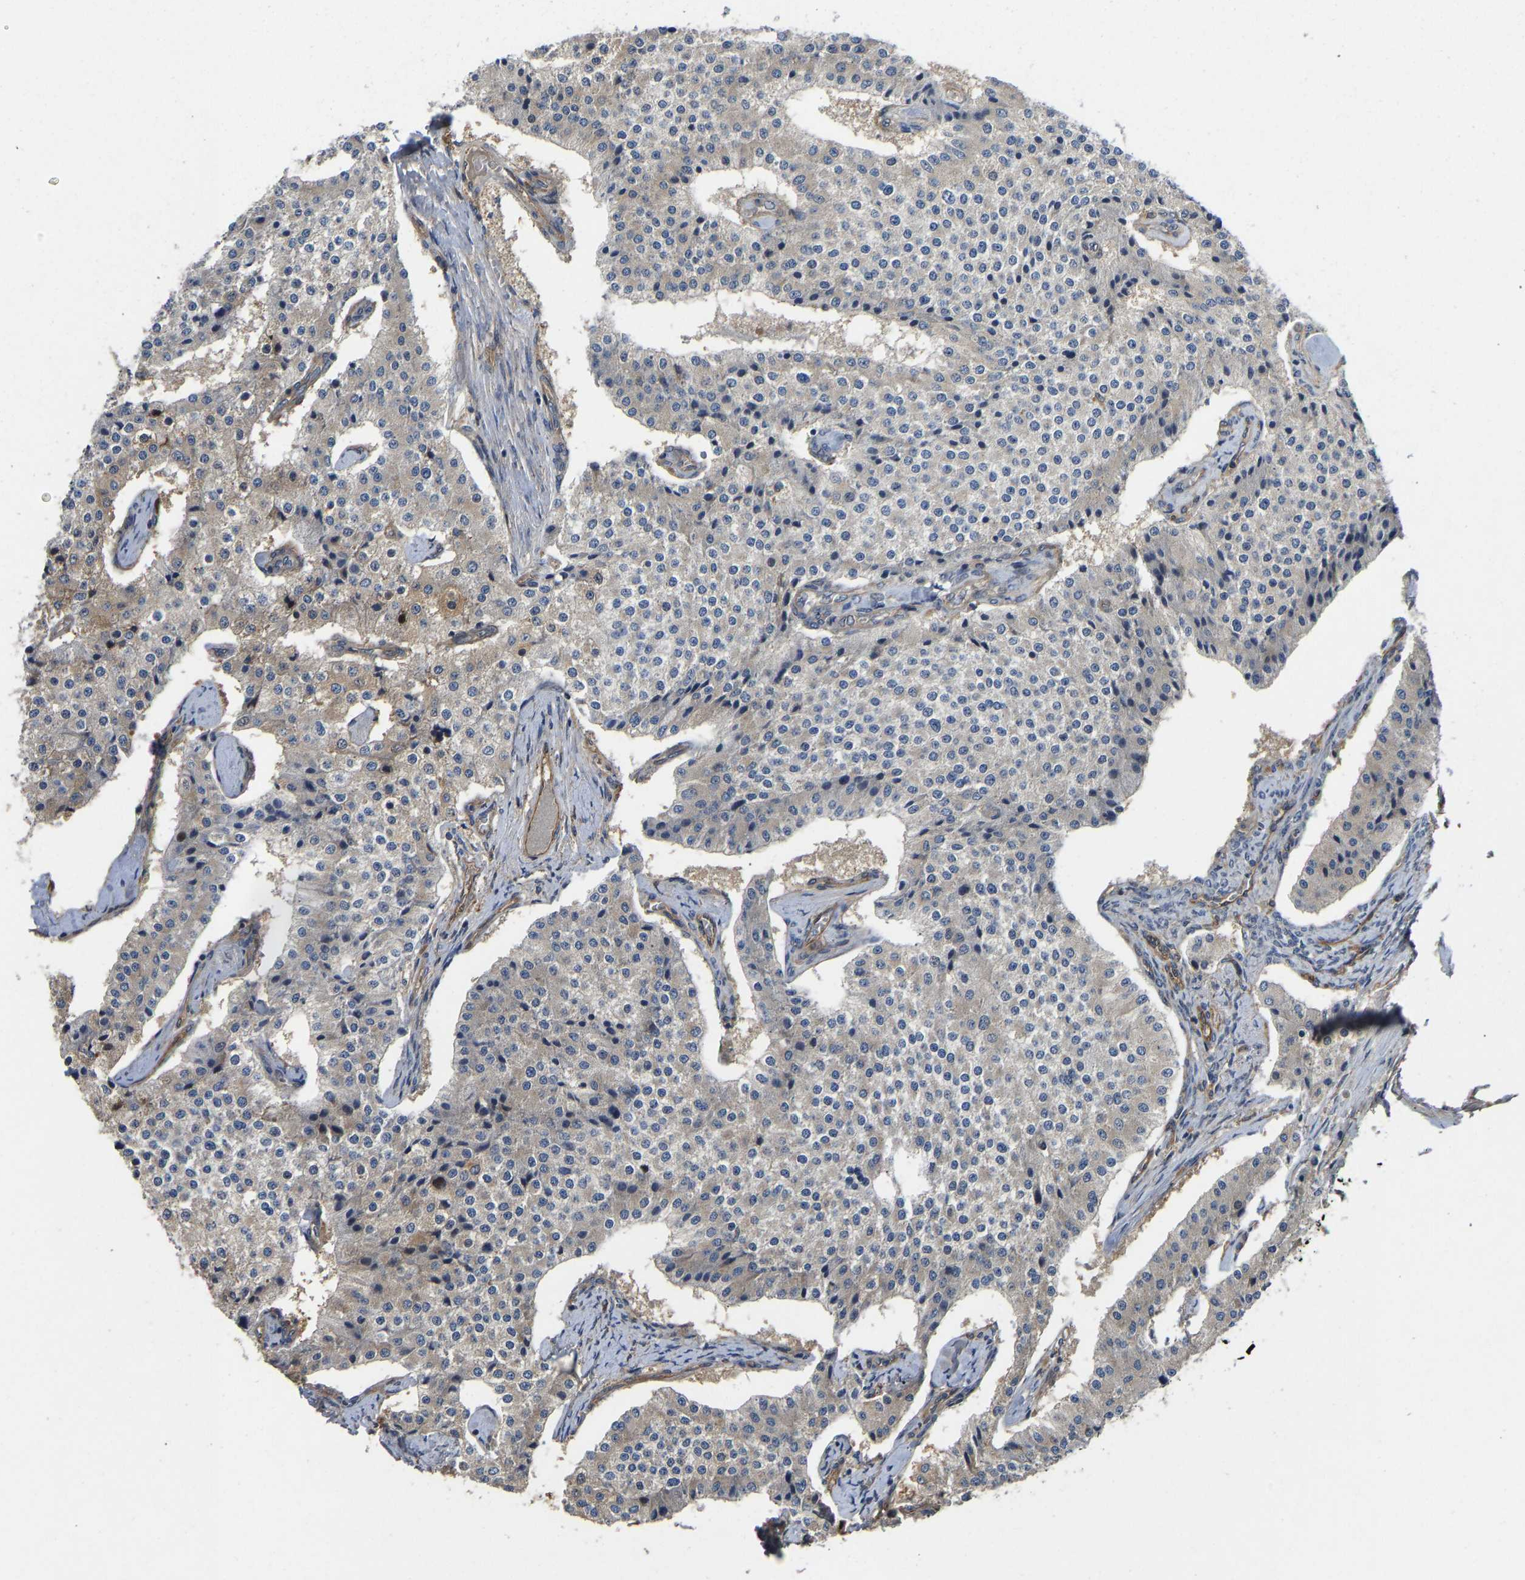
{"staining": {"intensity": "weak", "quantity": "<25%", "location": "cytoplasmic/membranous"}, "tissue": "carcinoid", "cell_type": "Tumor cells", "image_type": "cancer", "snomed": [{"axis": "morphology", "description": "Carcinoid, malignant, NOS"}, {"axis": "topography", "description": "Colon"}], "caption": "DAB (3,3'-diaminobenzidine) immunohistochemical staining of human malignant carcinoid shows no significant expression in tumor cells.", "gene": "ELMO2", "patient": {"sex": "female", "age": 52}}